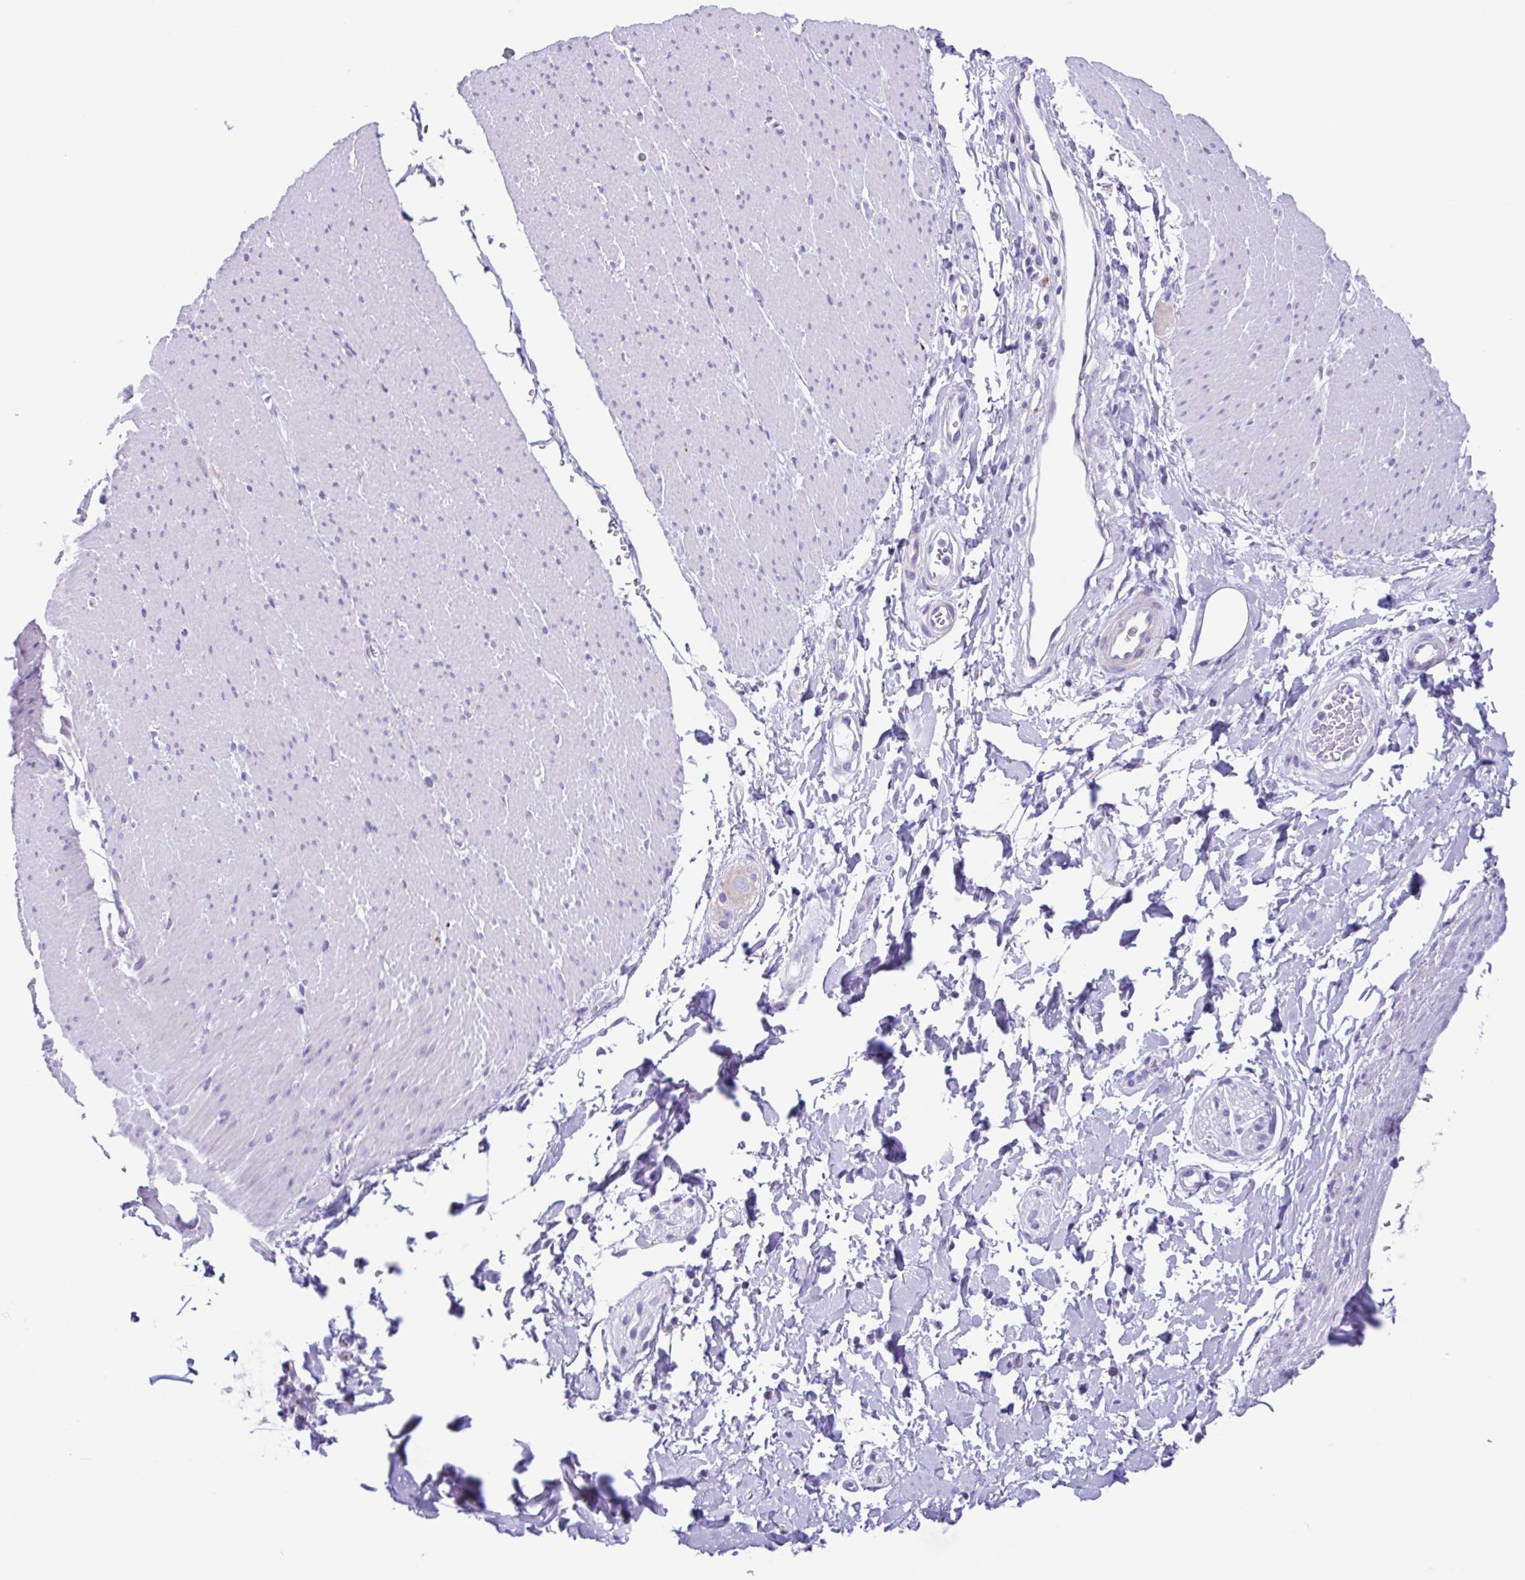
{"staining": {"intensity": "negative", "quantity": "none", "location": "none"}, "tissue": "smooth muscle", "cell_type": "Smooth muscle cells", "image_type": "normal", "snomed": [{"axis": "morphology", "description": "Normal tissue, NOS"}, {"axis": "topography", "description": "Smooth muscle"}, {"axis": "topography", "description": "Rectum"}], "caption": "Normal smooth muscle was stained to show a protein in brown. There is no significant expression in smooth muscle cells. (Immunohistochemistry, brightfield microscopy, high magnification).", "gene": "ACTRT3", "patient": {"sex": "male", "age": 53}}